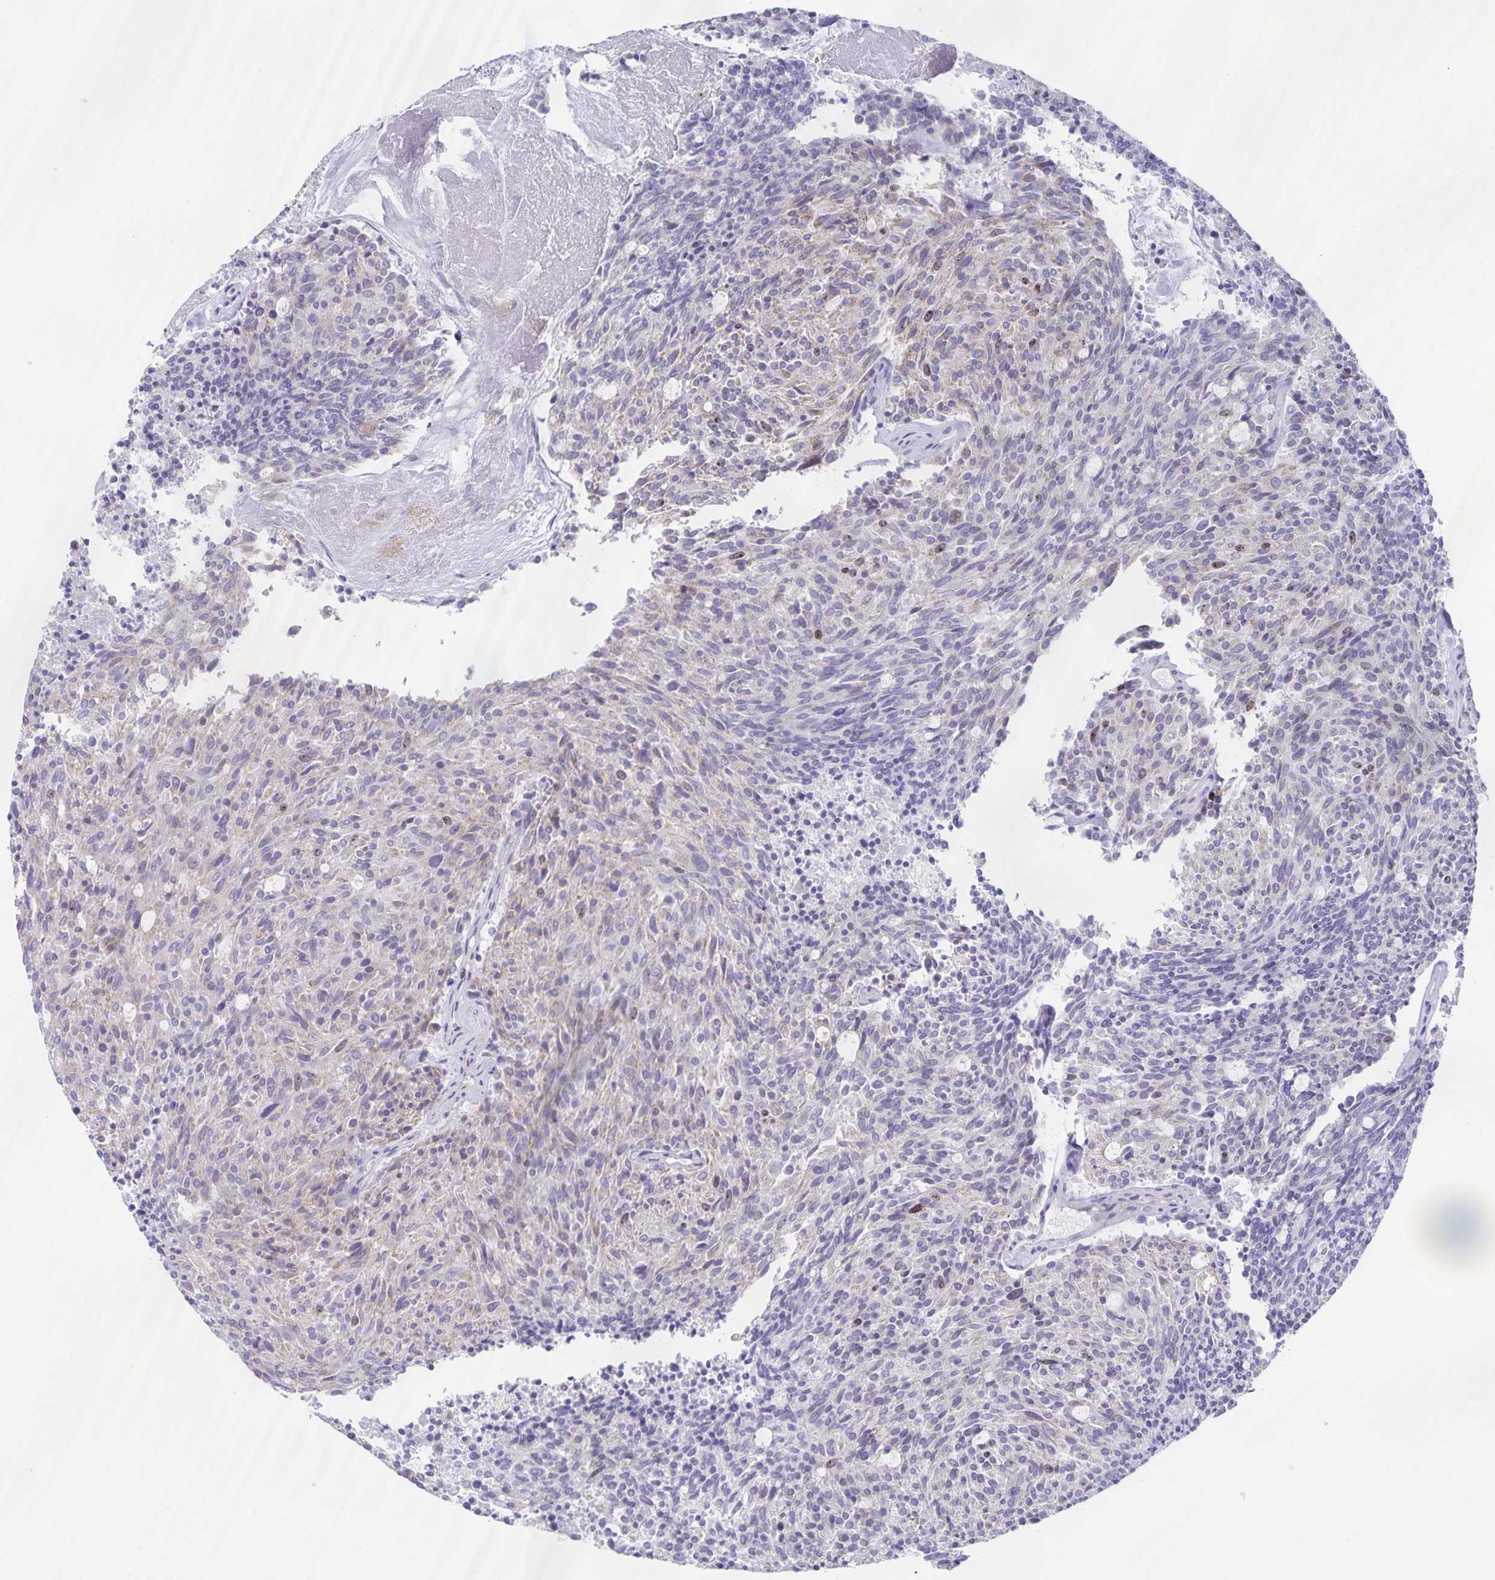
{"staining": {"intensity": "weak", "quantity": "<25%", "location": "cytoplasmic/membranous"}, "tissue": "carcinoid", "cell_type": "Tumor cells", "image_type": "cancer", "snomed": [{"axis": "morphology", "description": "Carcinoid, malignant, NOS"}, {"axis": "topography", "description": "Pancreas"}], "caption": "Immunohistochemical staining of human malignant carcinoid shows no significant expression in tumor cells. (Stains: DAB IHC with hematoxylin counter stain, Microscopy: brightfield microscopy at high magnification).", "gene": "CENPH", "patient": {"sex": "female", "age": 54}}